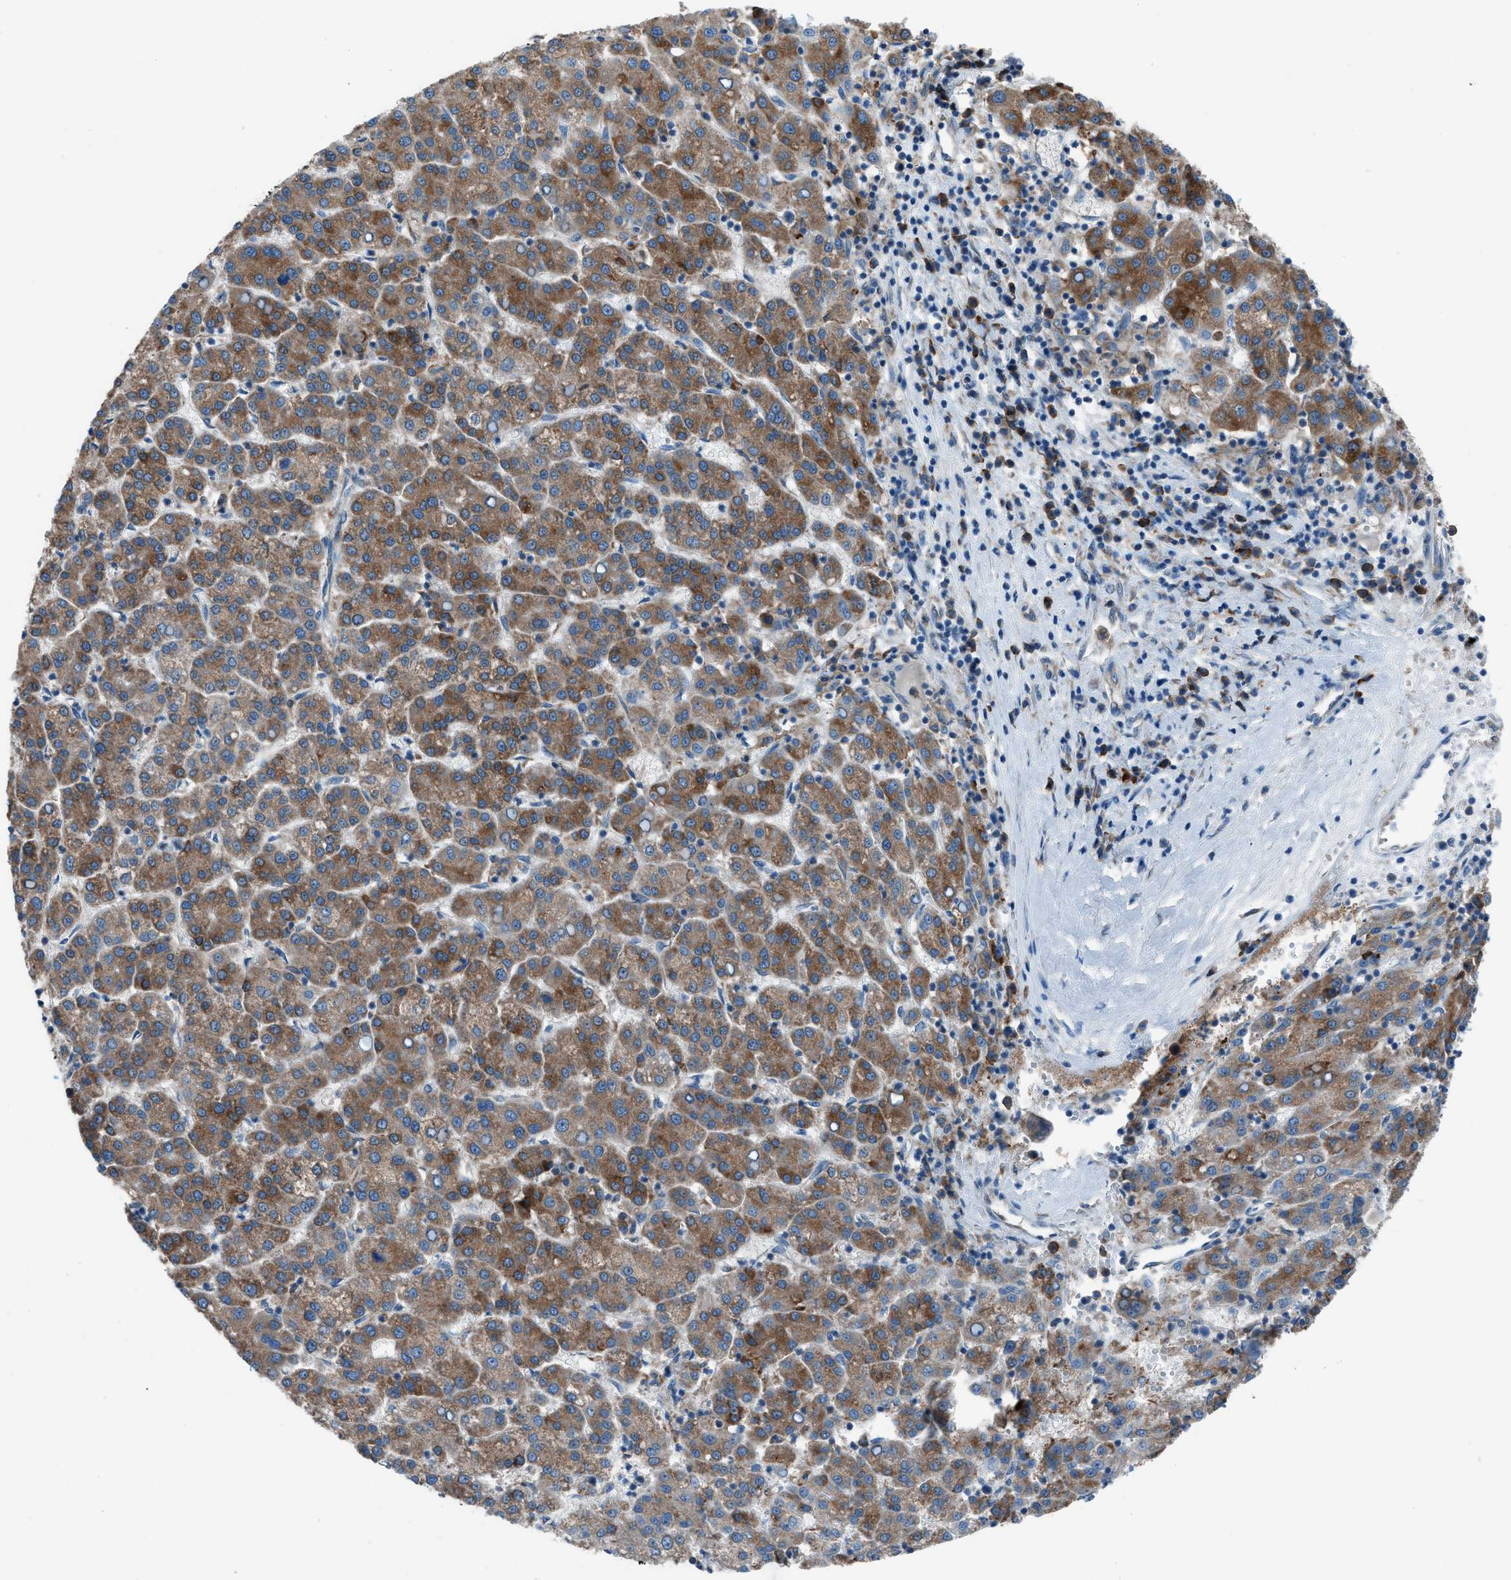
{"staining": {"intensity": "moderate", "quantity": ">75%", "location": "cytoplasmic/membranous"}, "tissue": "liver cancer", "cell_type": "Tumor cells", "image_type": "cancer", "snomed": [{"axis": "morphology", "description": "Carcinoma, Hepatocellular, NOS"}, {"axis": "topography", "description": "Liver"}], "caption": "The histopathology image reveals immunohistochemical staining of liver cancer (hepatocellular carcinoma). There is moderate cytoplasmic/membranous expression is present in about >75% of tumor cells.", "gene": "HEG1", "patient": {"sex": "female", "age": 58}}